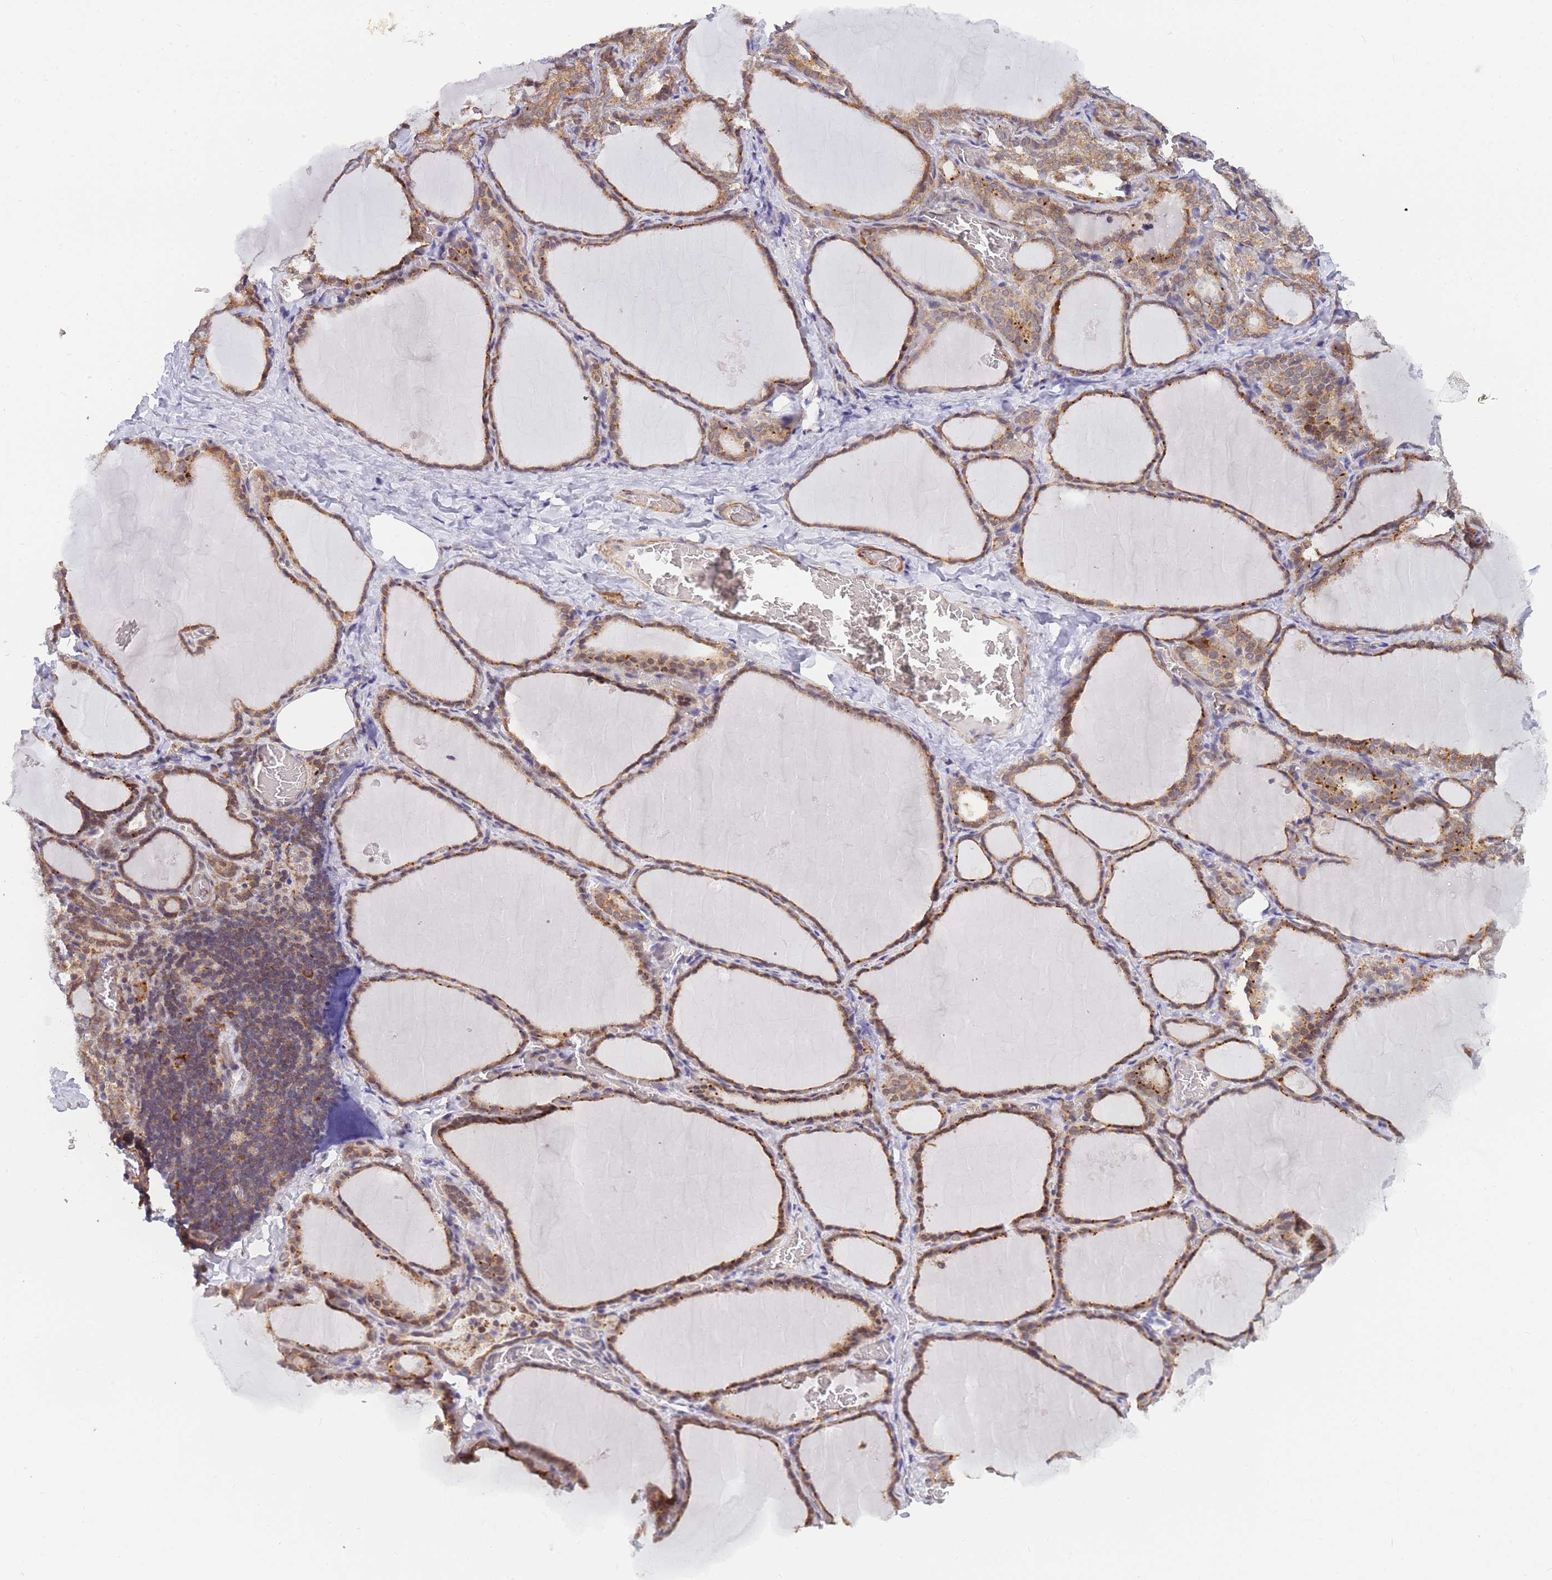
{"staining": {"intensity": "moderate", "quantity": ">75%", "location": "cytoplasmic/membranous"}, "tissue": "thyroid gland", "cell_type": "Glandular cells", "image_type": "normal", "snomed": [{"axis": "morphology", "description": "Normal tissue, NOS"}, {"axis": "topography", "description": "Thyroid gland"}], "caption": "An immunohistochemistry micrograph of benign tissue is shown. Protein staining in brown labels moderate cytoplasmic/membranous positivity in thyroid gland within glandular cells.", "gene": "ENSG00000276345", "patient": {"sex": "female", "age": 39}}